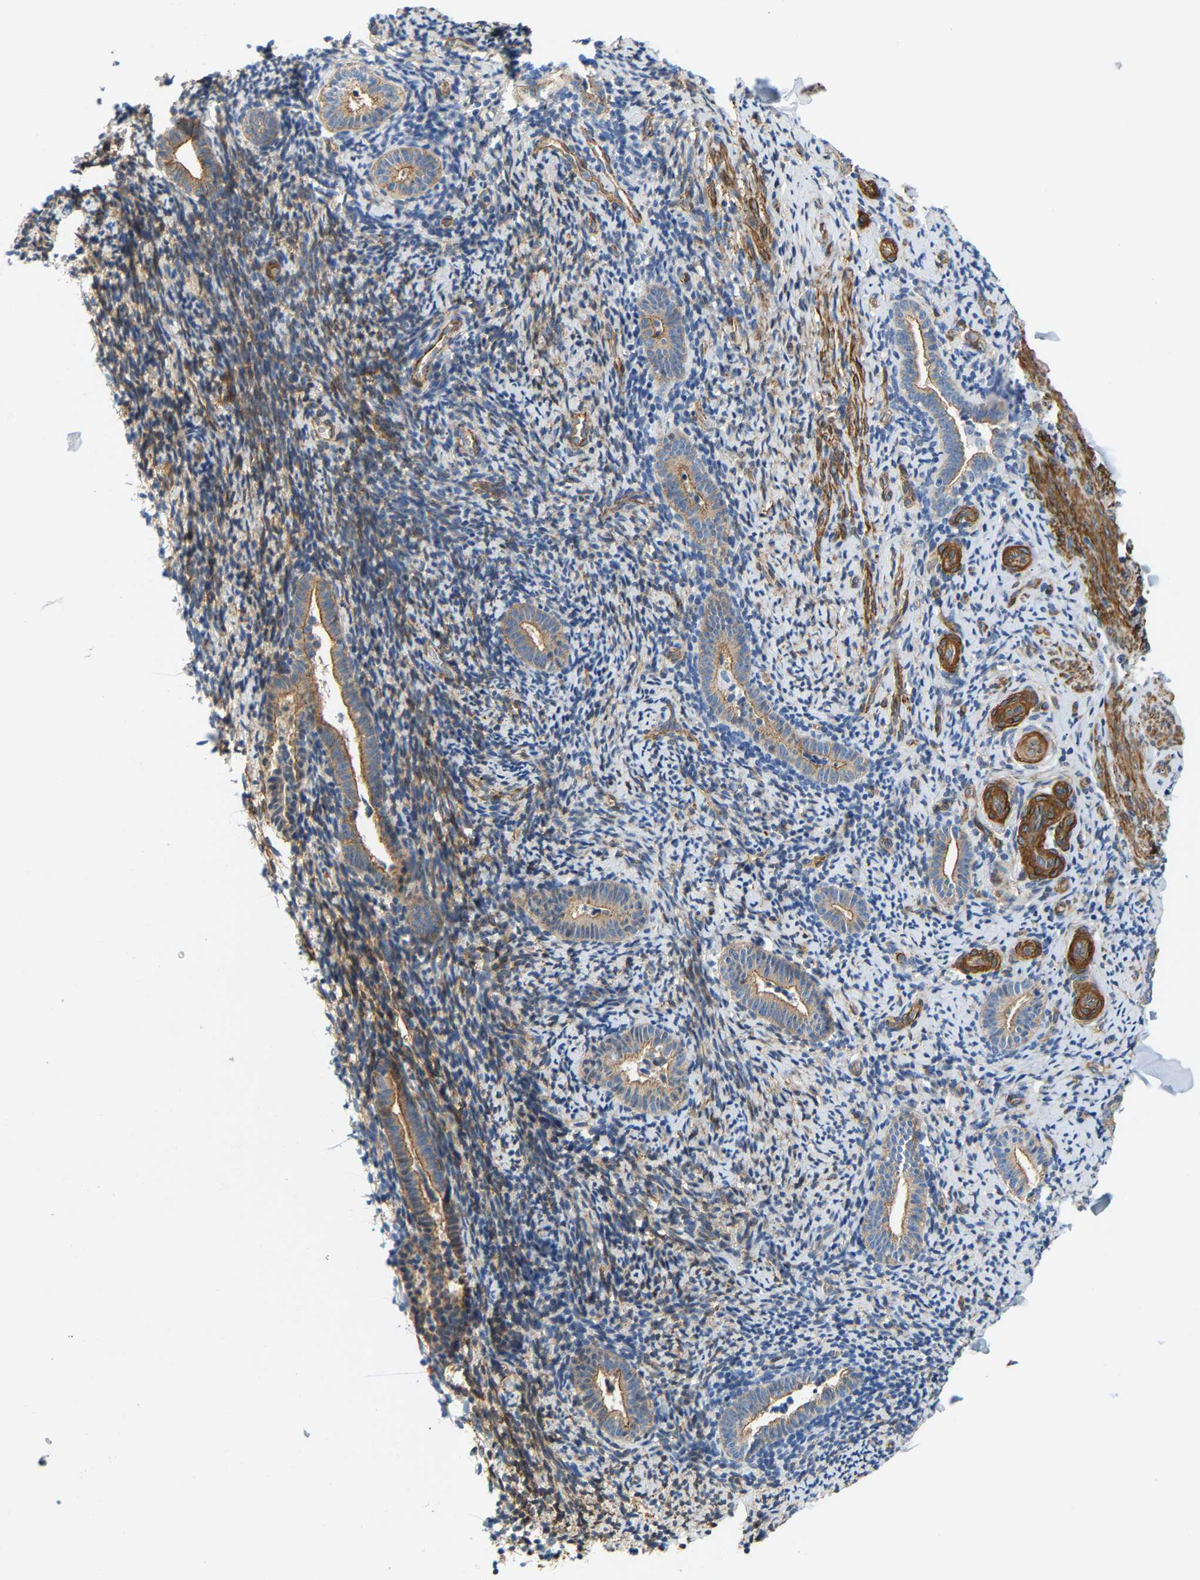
{"staining": {"intensity": "moderate", "quantity": "<25%", "location": "cytoplasmic/membranous"}, "tissue": "endometrium", "cell_type": "Cells in endometrial stroma", "image_type": "normal", "snomed": [{"axis": "morphology", "description": "Normal tissue, NOS"}, {"axis": "topography", "description": "Endometrium"}], "caption": "Brown immunohistochemical staining in unremarkable endometrium demonstrates moderate cytoplasmic/membranous staining in about <25% of cells in endometrial stroma. The staining was performed using DAB to visualize the protein expression in brown, while the nuclei were stained in blue with hematoxylin (Magnification: 20x).", "gene": "PAWR", "patient": {"sex": "female", "age": 51}}